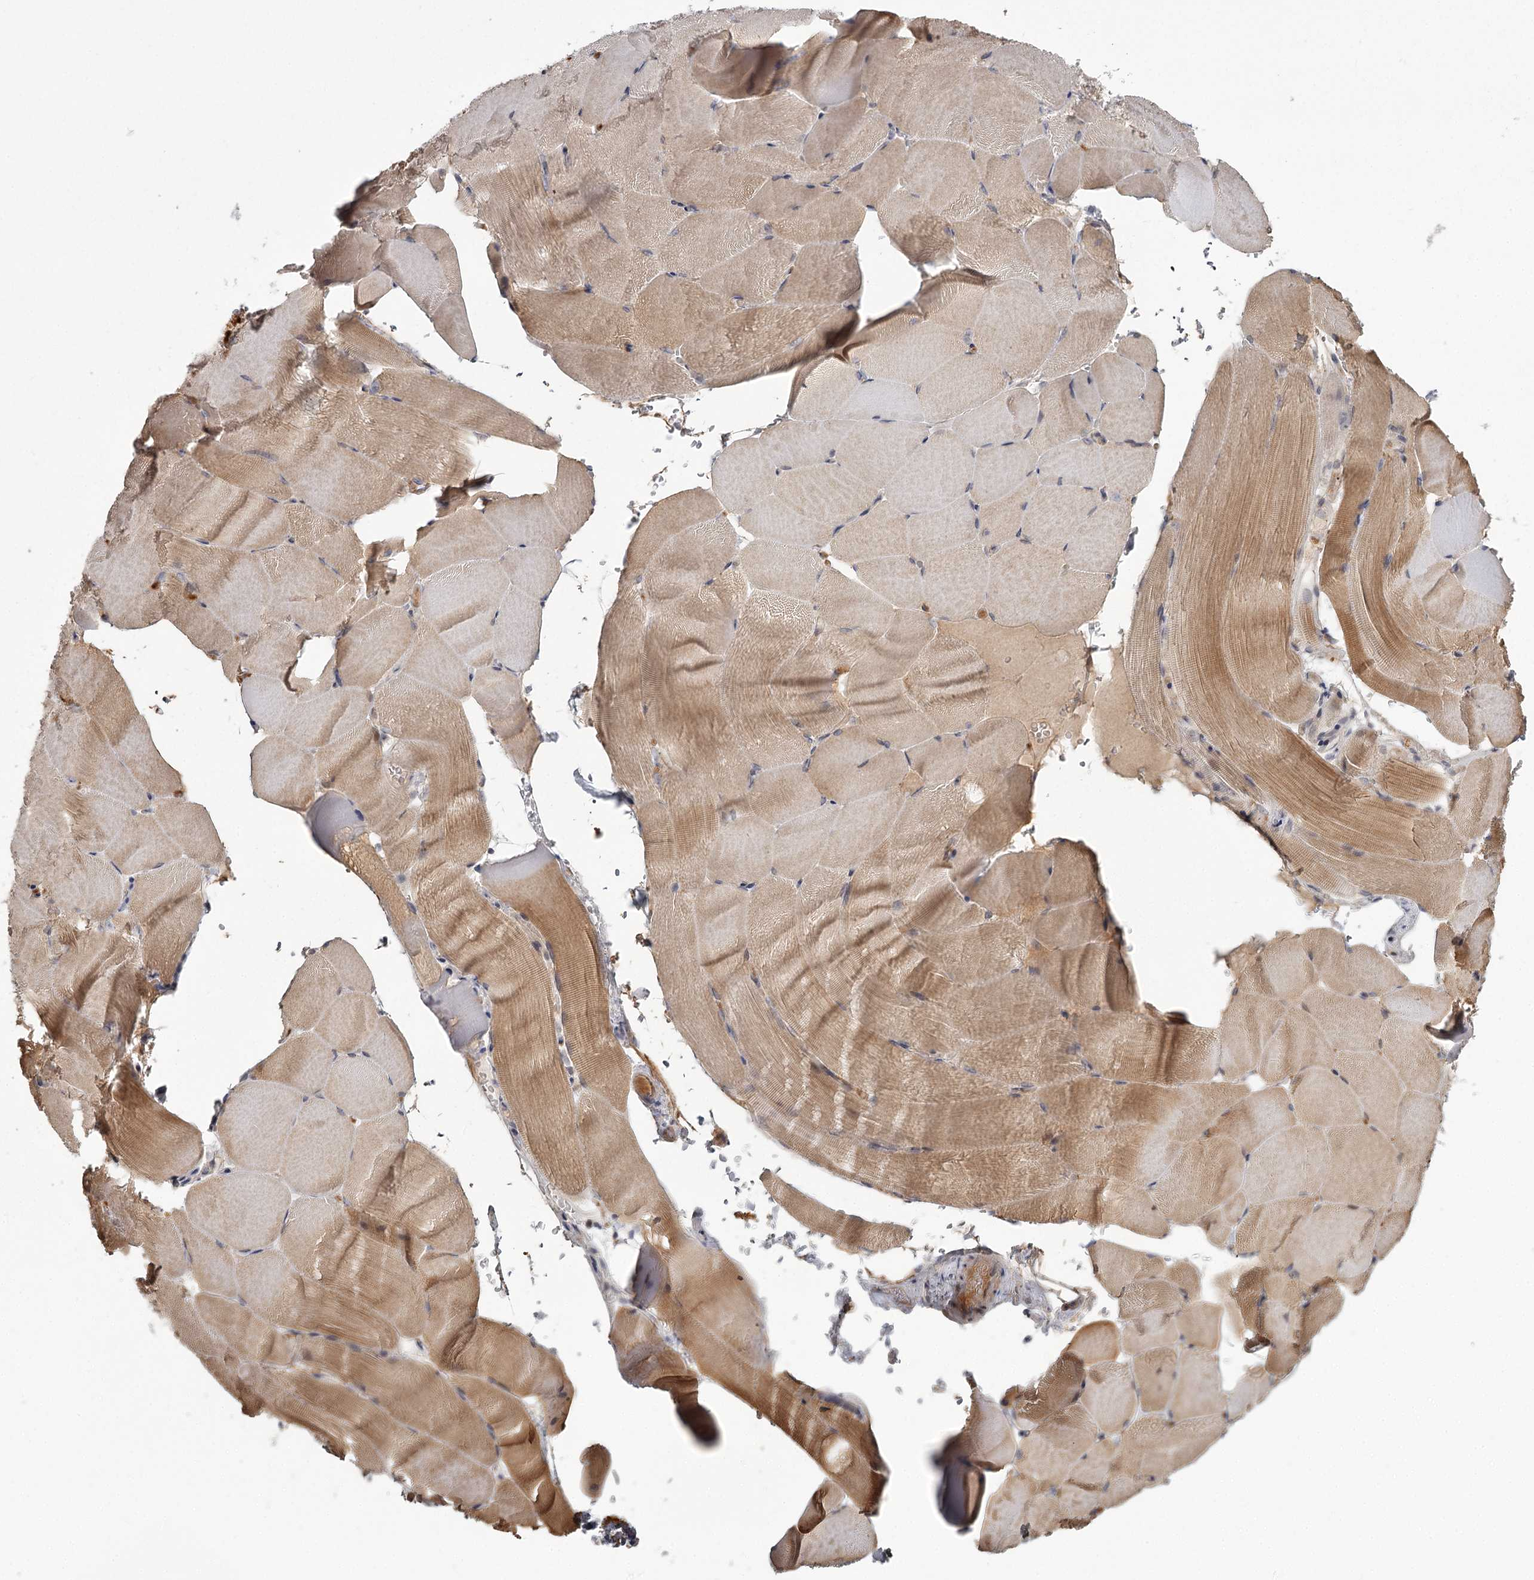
{"staining": {"intensity": "moderate", "quantity": ">75%", "location": "cytoplasmic/membranous"}, "tissue": "skeletal muscle", "cell_type": "Myocytes", "image_type": "normal", "snomed": [{"axis": "morphology", "description": "Normal tissue, NOS"}, {"axis": "topography", "description": "Skeletal muscle"}, {"axis": "topography", "description": "Parathyroid gland"}], "caption": "Protein analysis of benign skeletal muscle demonstrates moderate cytoplasmic/membranous staining in about >75% of myocytes.", "gene": "DHRS9", "patient": {"sex": "female", "age": 37}}